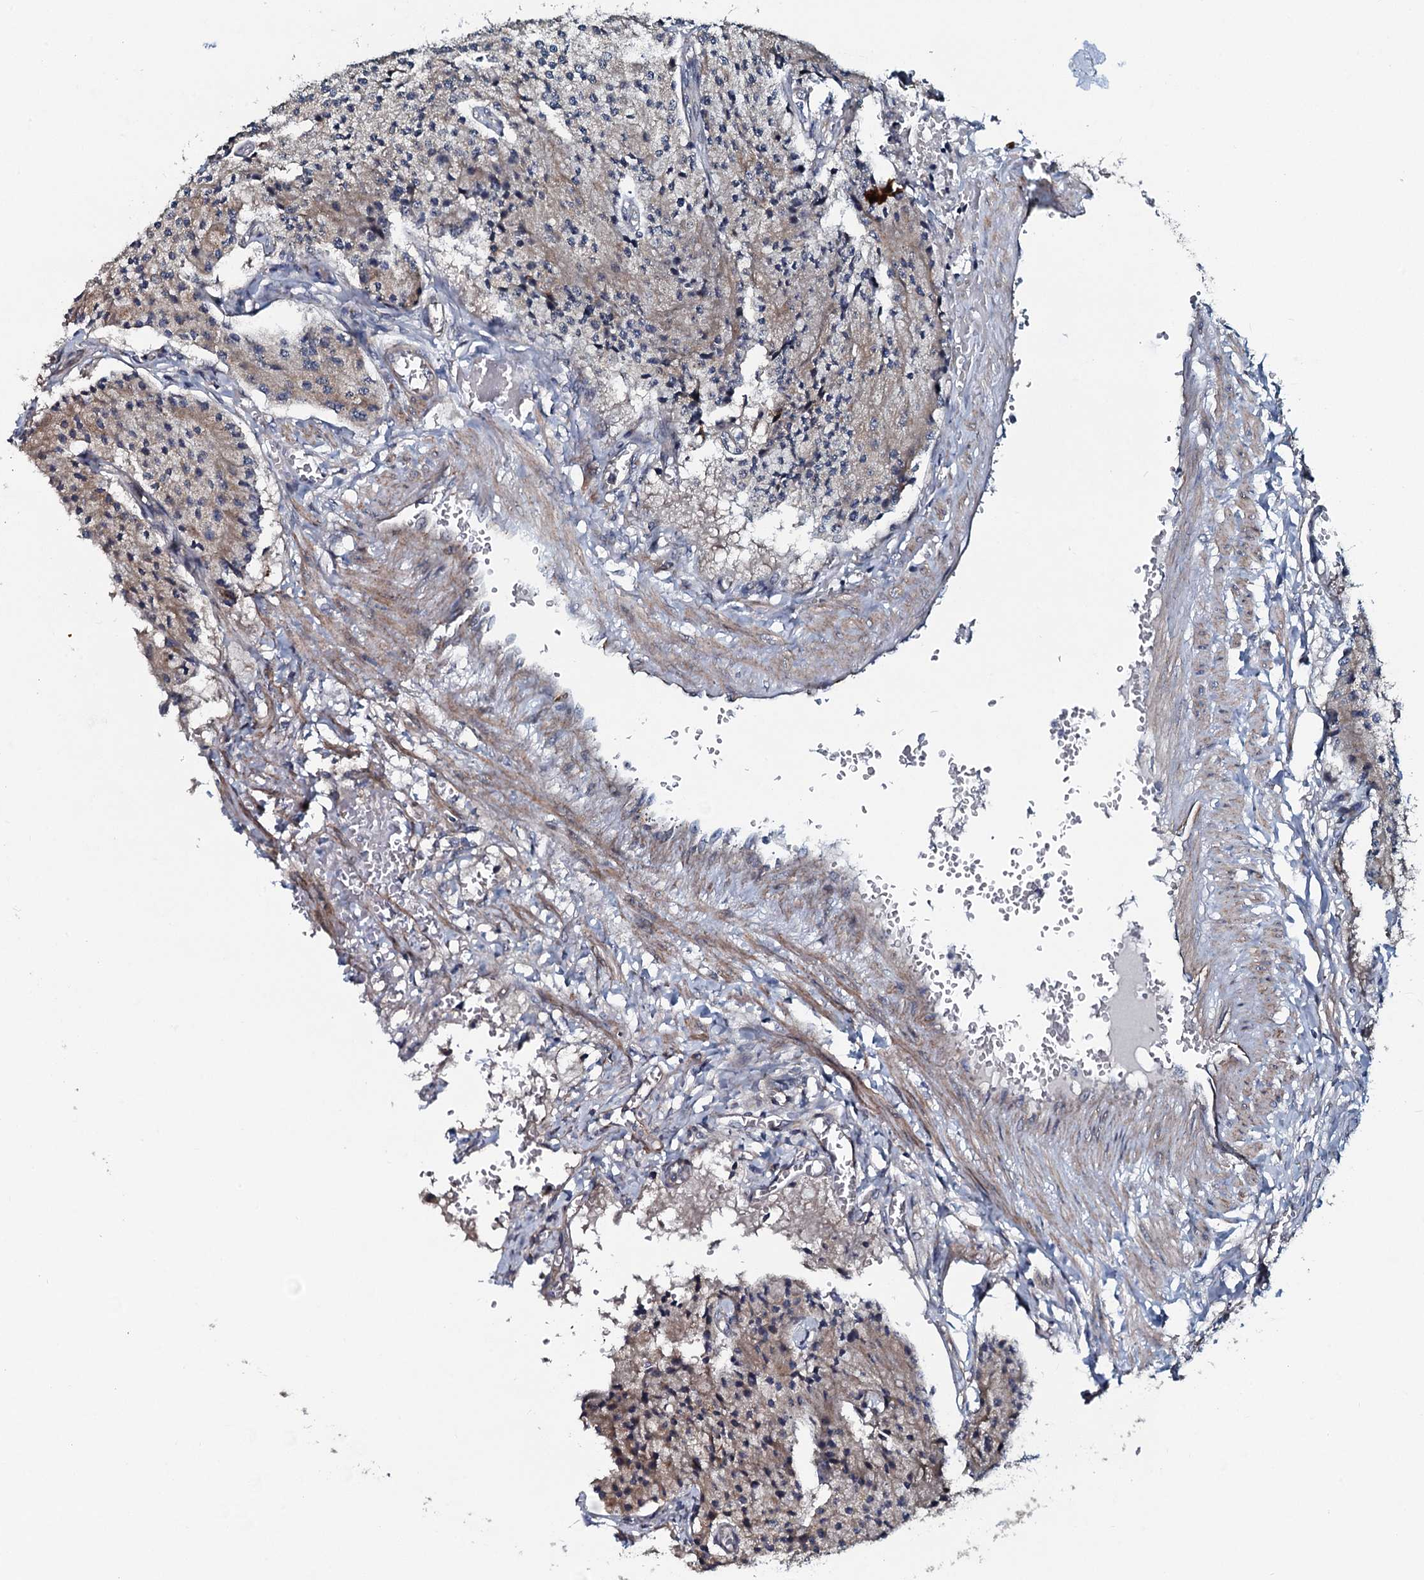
{"staining": {"intensity": "weak", "quantity": "25%-75%", "location": "cytoplasmic/membranous"}, "tissue": "carcinoid", "cell_type": "Tumor cells", "image_type": "cancer", "snomed": [{"axis": "morphology", "description": "Carcinoid, malignant, NOS"}, {"axis": "topography", "description": "Colon"}], "caption": "Carcinoid was stained to show a protein in brown. There is low levels of weak cytoplasmic/membranous staining in approximately 25%-75% of tumor cells. (DAB (3,3'-diaminobenzidine) = brown stain, brightfield microscopy at high magnification).", "gene": "KCTD4", "patient": {"sex": "female", "age": 52}}